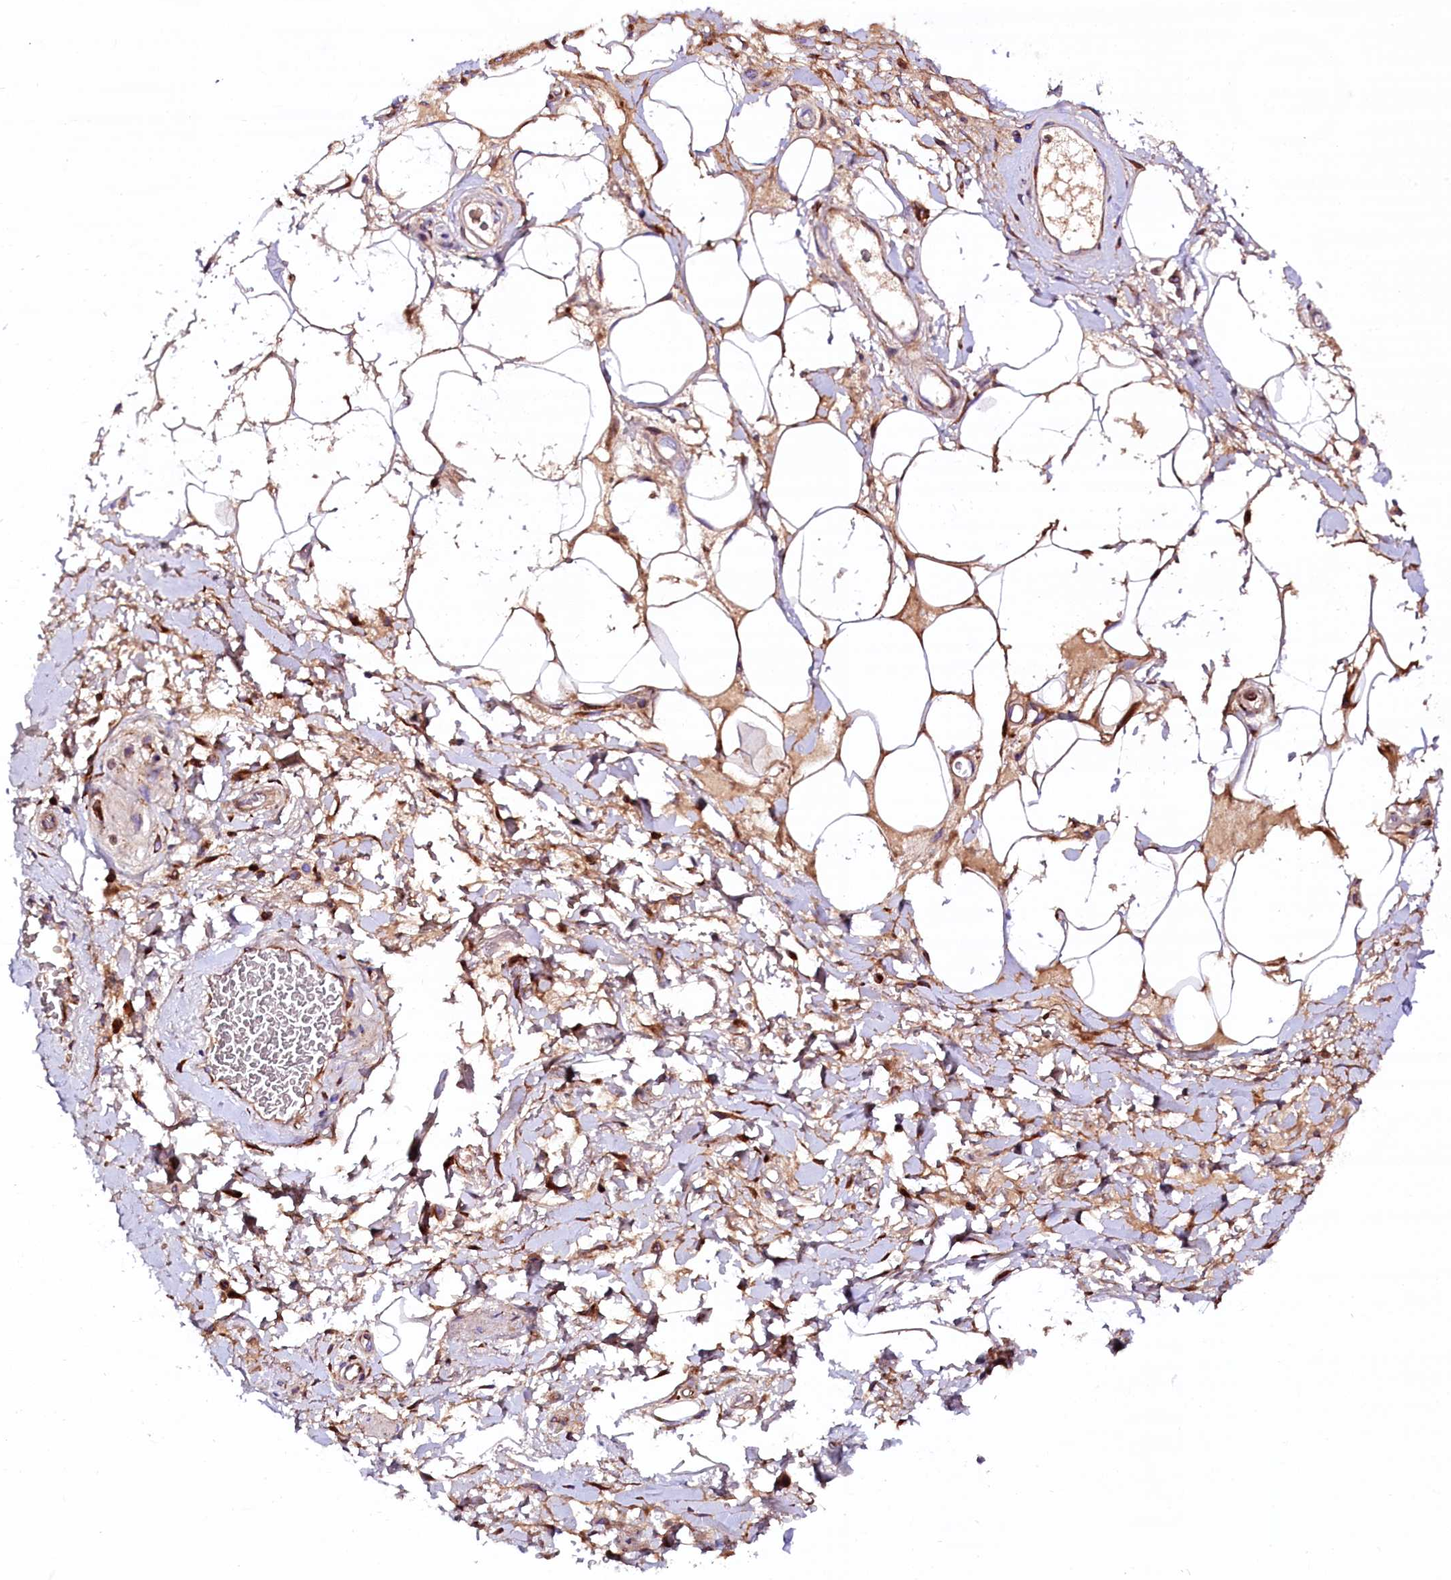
{"staining": {"intensity": "negative", "quantity": "none", "location": "none"}, "tissue": "adipose tissue", "cell_type": "Adipocytes", "image_type": "normal", "snomed": [{"axis": "morphology", "description": "Normal tissue, NOS"}, {"axis": "morphology", "description": "Adenocarcinoma, NOS"}, {"axis": "topography", "description": "Rectum"}, {"axis": "topography", "description": "Vagina"}, {"axis": "topography", "description": "Peripheral nerve tissue"}], "caption": "This is an immunohistochemistry photomicrograph of unremarkable adipose tissue. There is no positivity in adipocytes.", "gene": "CMTR2", "patient": {"sex": "female", "age": 71}}